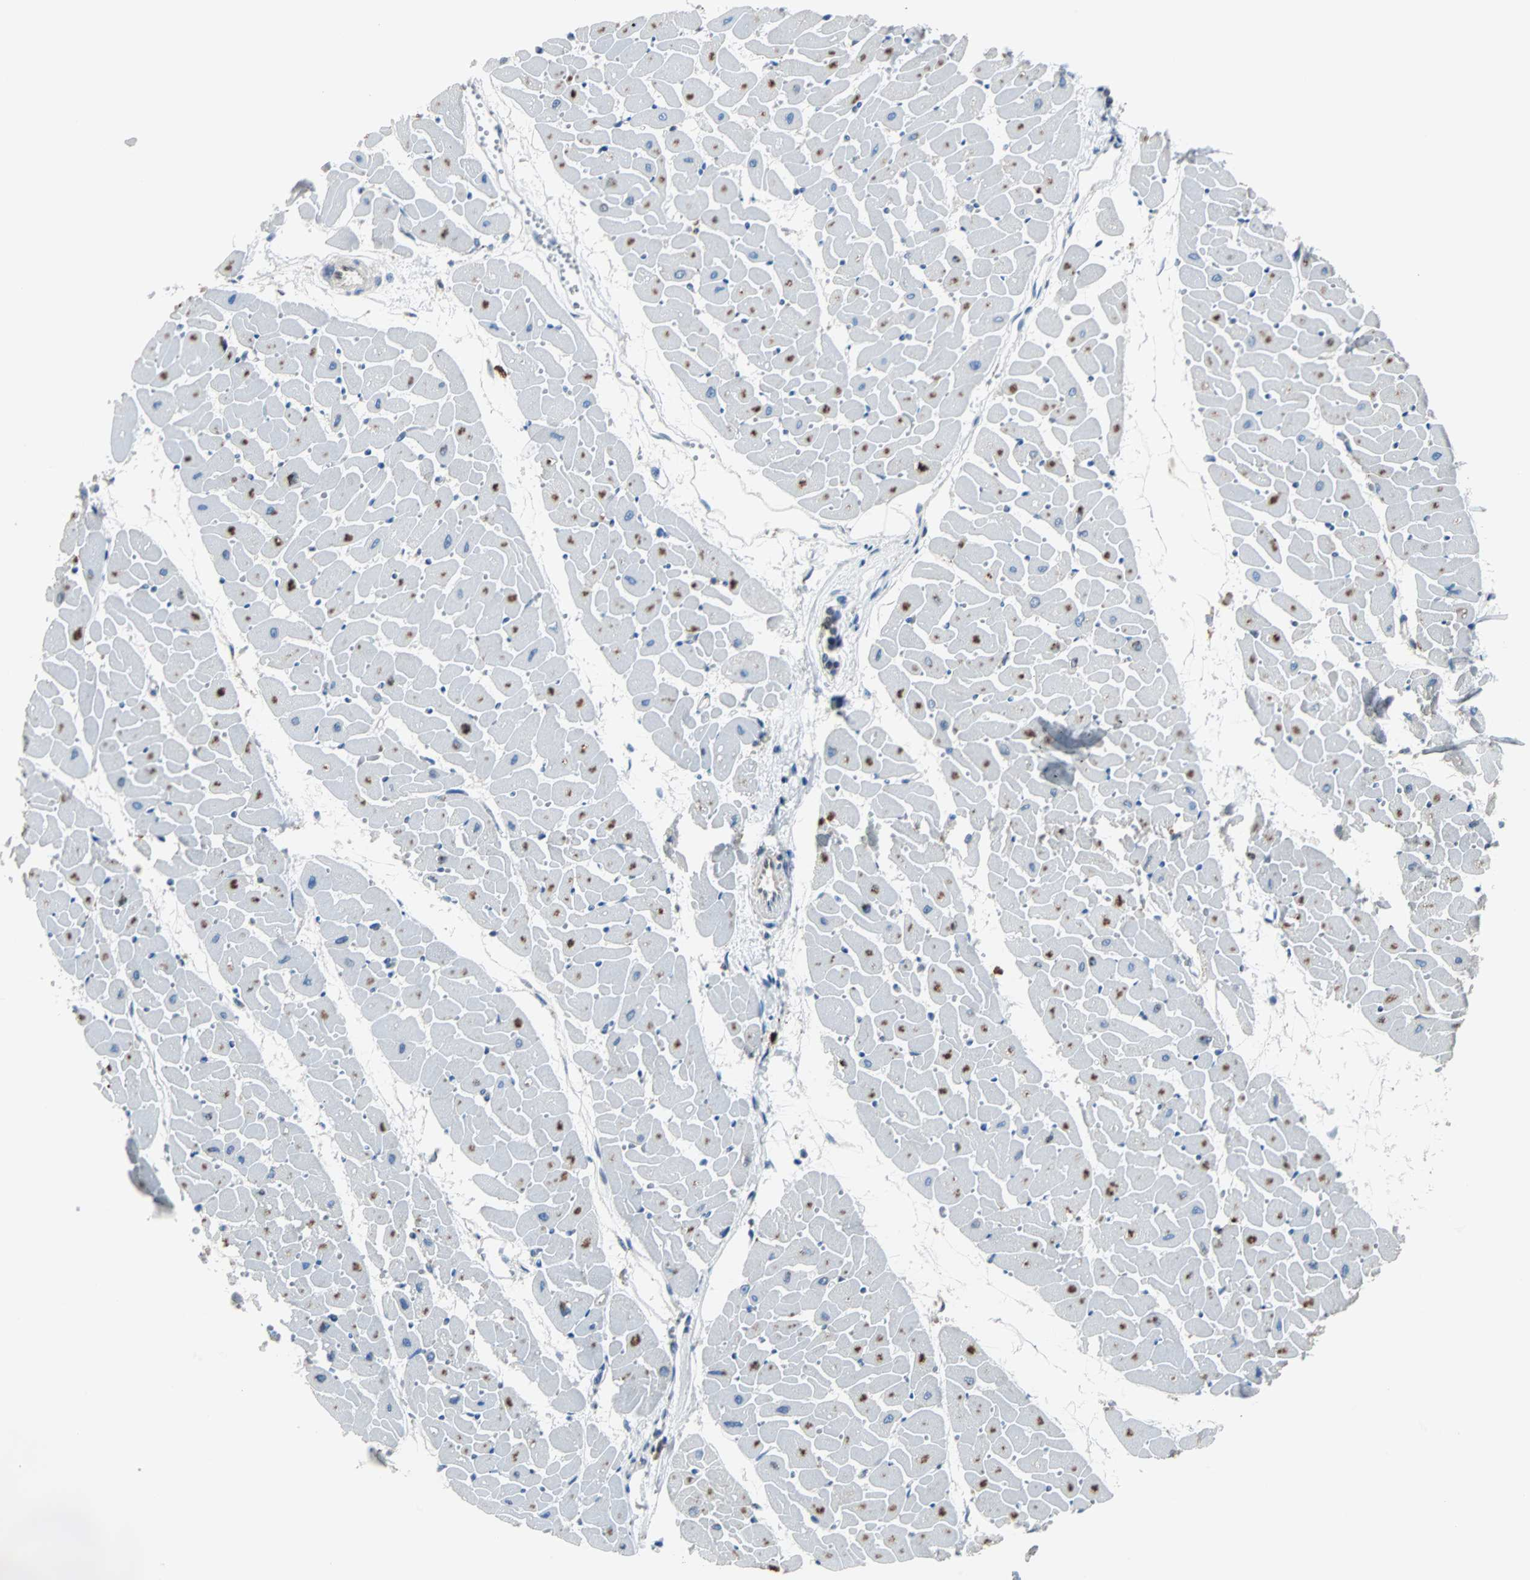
{"staining": {"intensity": "moderate", "quantity": "25%-75%", "location": "cytoplasmic/membranous"}, "tissue": "heart muscle", "cell_type": "Cardiomyocytes", "image_type": "normal", "snomed": [{"axis": "morphology", "description": "Normal tissue, NOS"}, {"axis": "topography", "description": "Heart"}], "caption": "This micrograph exhibits benign heart muscle stained with immunohistochemistry (IHC) to label a protein in brown. The cytoplasmic/membranous of cardiomyocytes show moderate positivity for the protein. Nuclei are counter-stained blue.", "gene": "PDIA4", "patient": {"sex": "female", "age": 19}}